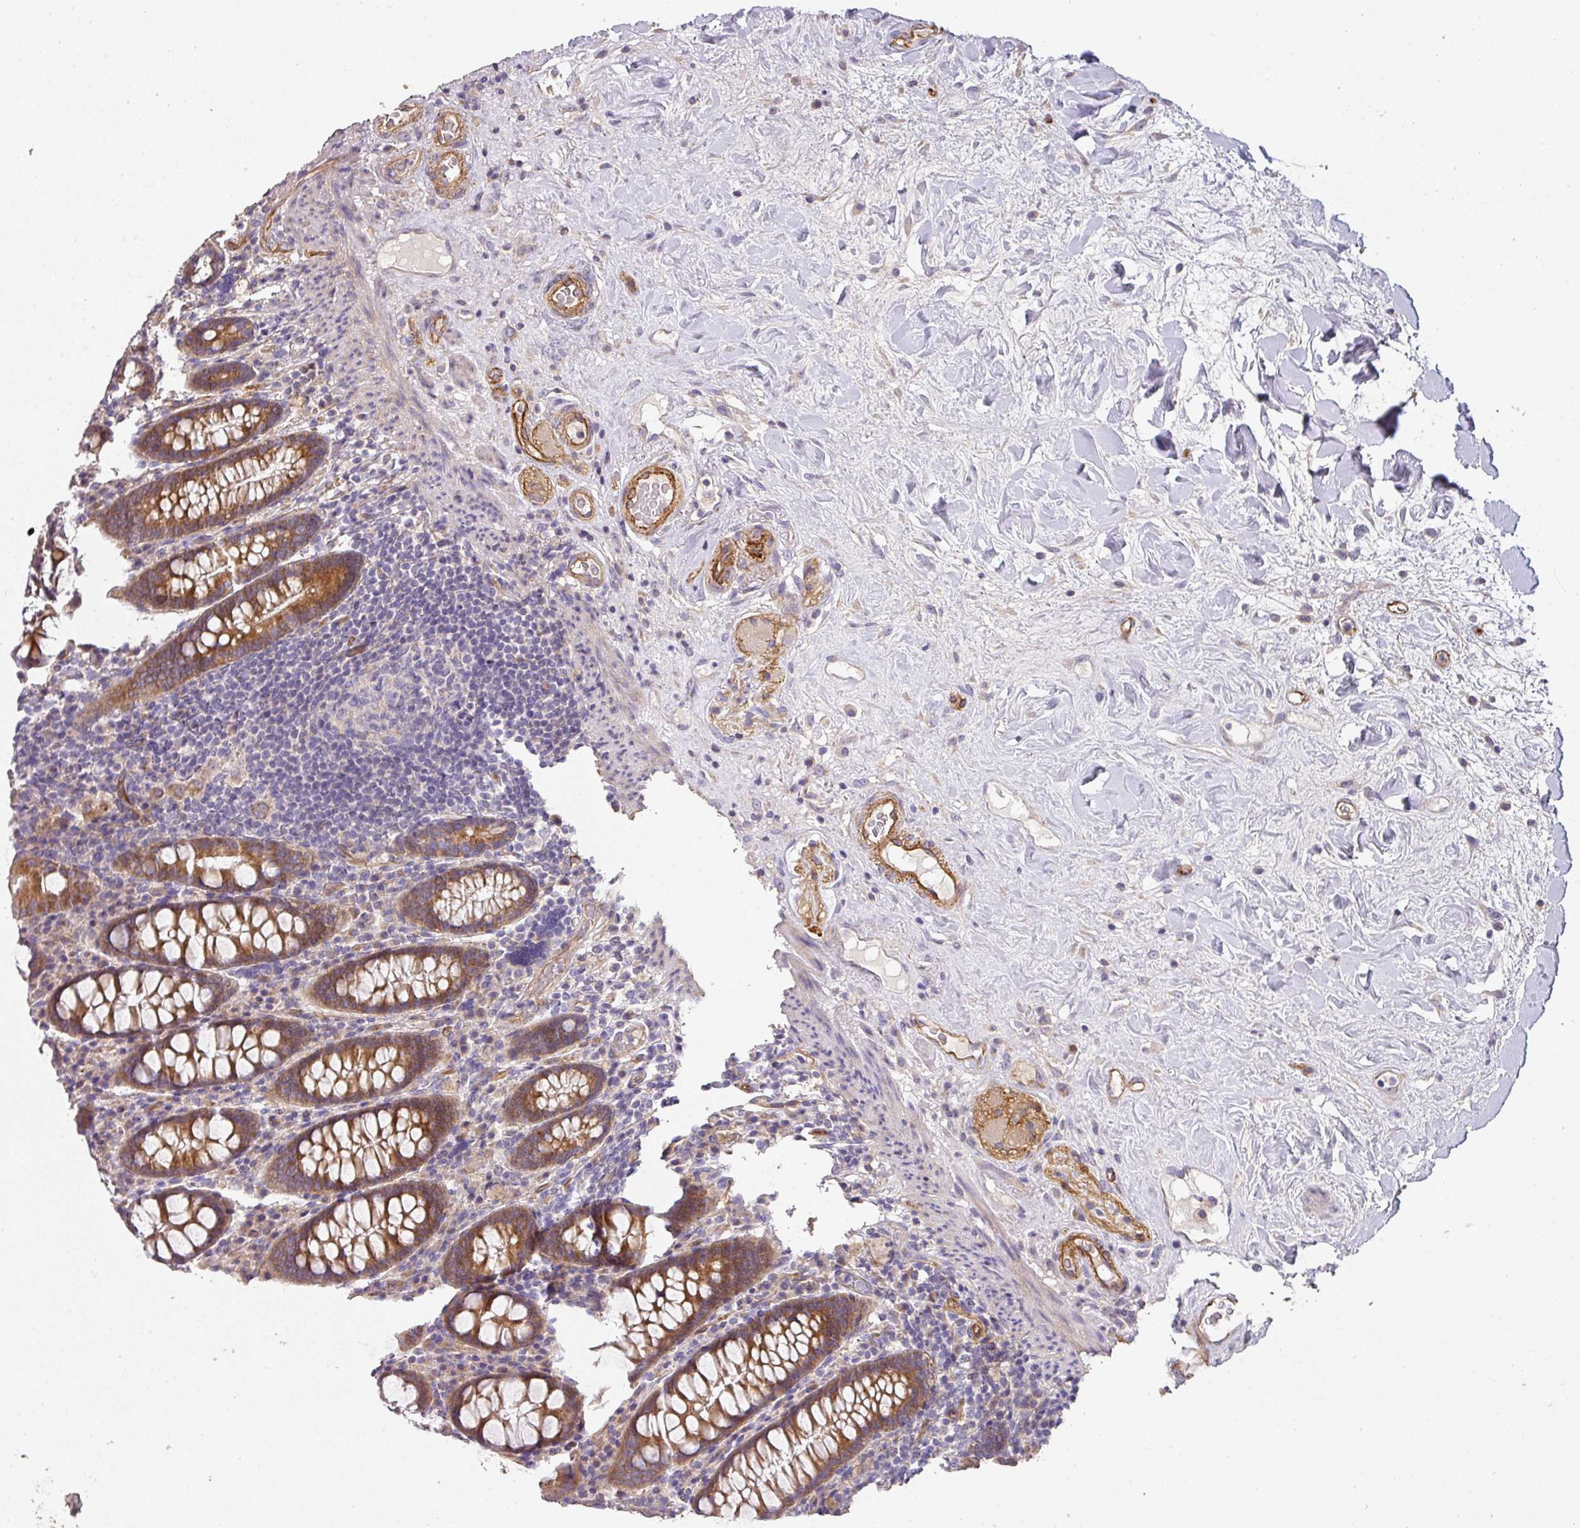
{"staining": {"intensity": "moderate", "quantity": ">75%", "location": "cytoplasmic/membranous"}, "tissue": "colon", "cell_type": "Endothelial cells", "image_type": "normal", "snomed": [{"axis": "morphology", "description": "Normal tissue, NOS"}, {"axis": "topography", "description": "Colon"}], "caption": "Immunohistochemical staining of normal colon shows >75% levels of moderate cytoplasmic/membranous protein positivity in approximately >75% of endothelial cells.", "gene": "PCDH1", "patient": {"sex": "female", "age": 79}}